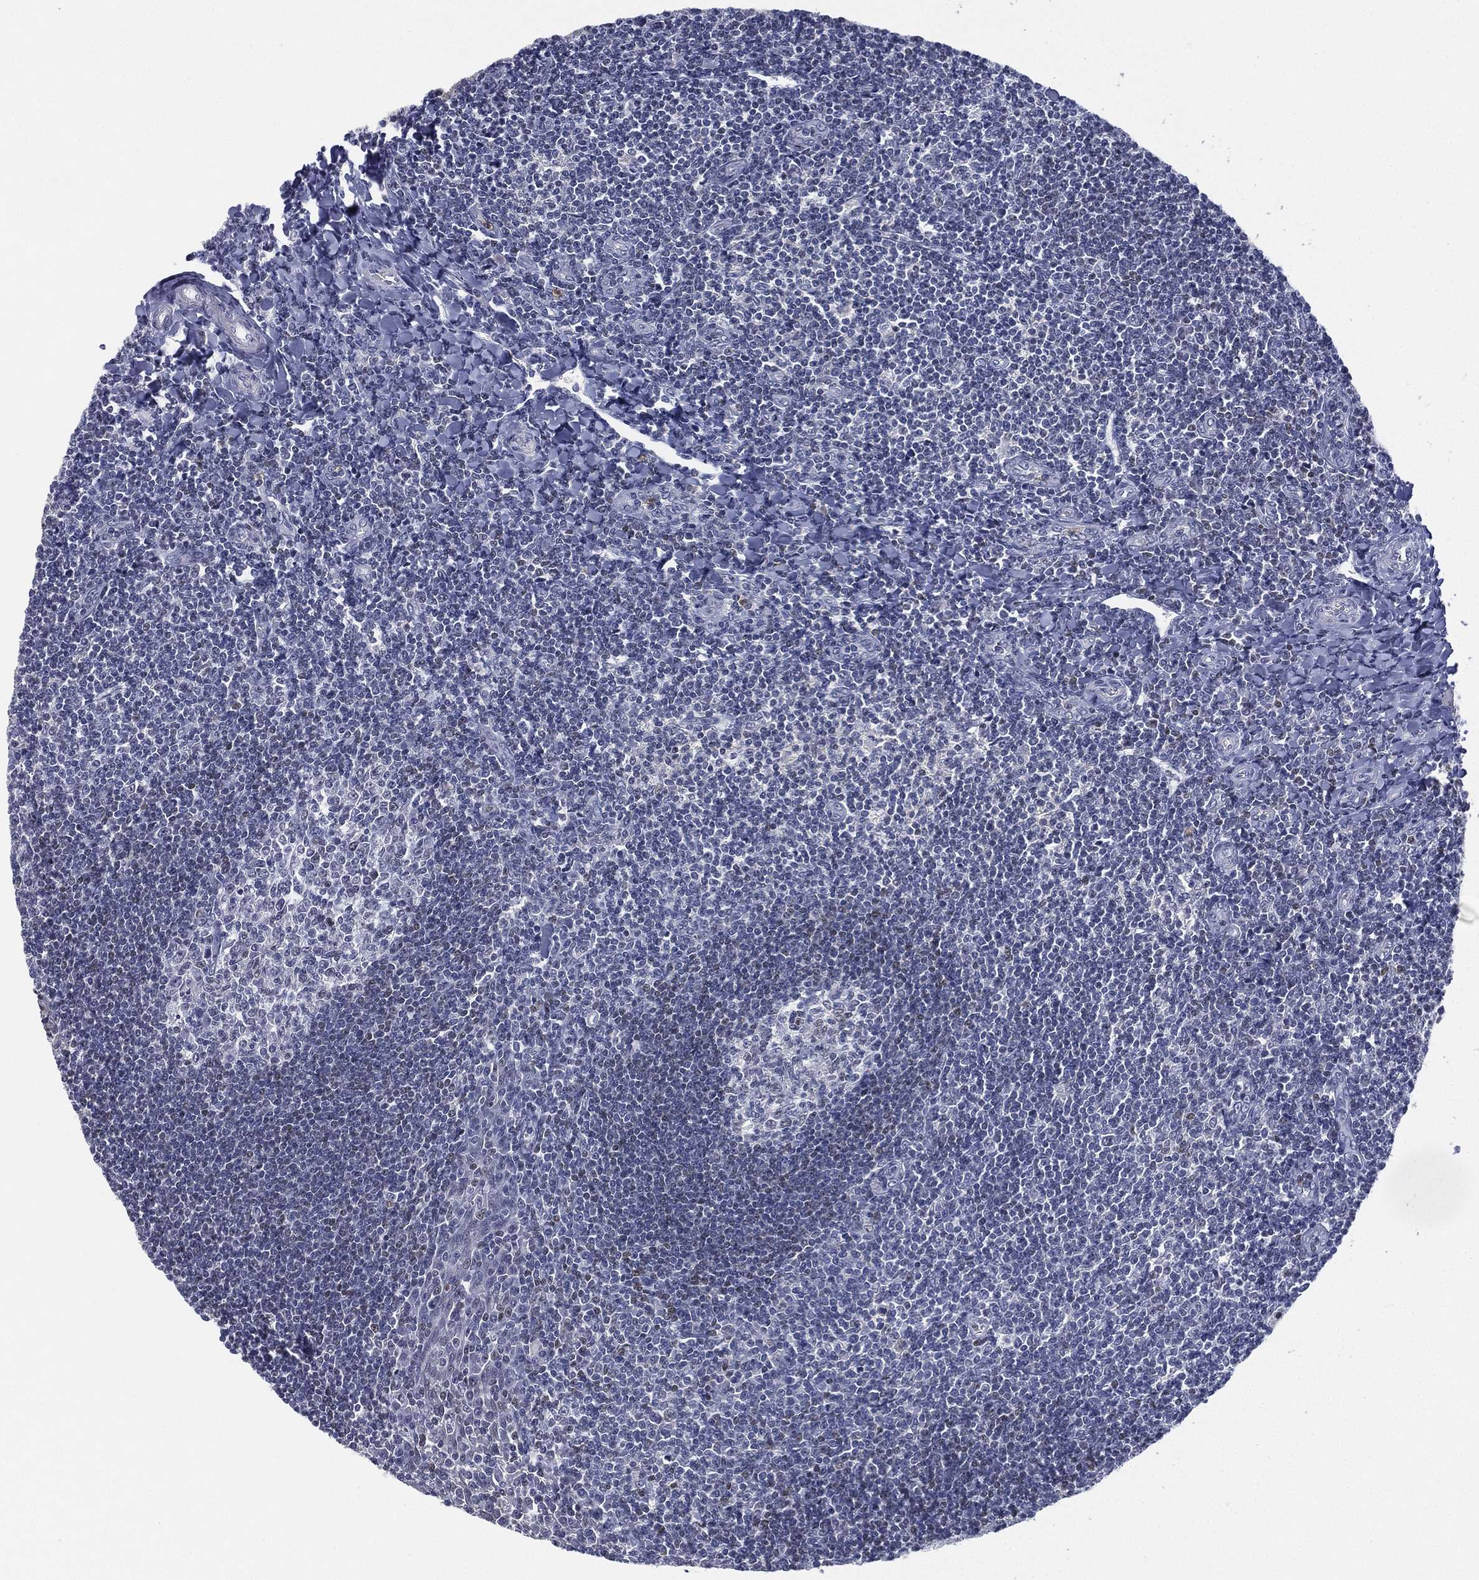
{"staining": {"intensity": "weak", "quantity": "<25%", "location": "nuclear"}, "tissue": "tonsil", "cell_type": "Germinal center cells", "image_type": "normal", "snomed": [{"axis": "morphology", "description": "Normal tissue, NOS"}, {"axis": "topography", "description": "Tonsil"}], "caption": "A high-resolution image shows IHC staining of normal tonsil, which exhibits no significant positivity in germinal center cells.", "gene": "ZNF711", "patient": {"sex": "female", "age": 12}}